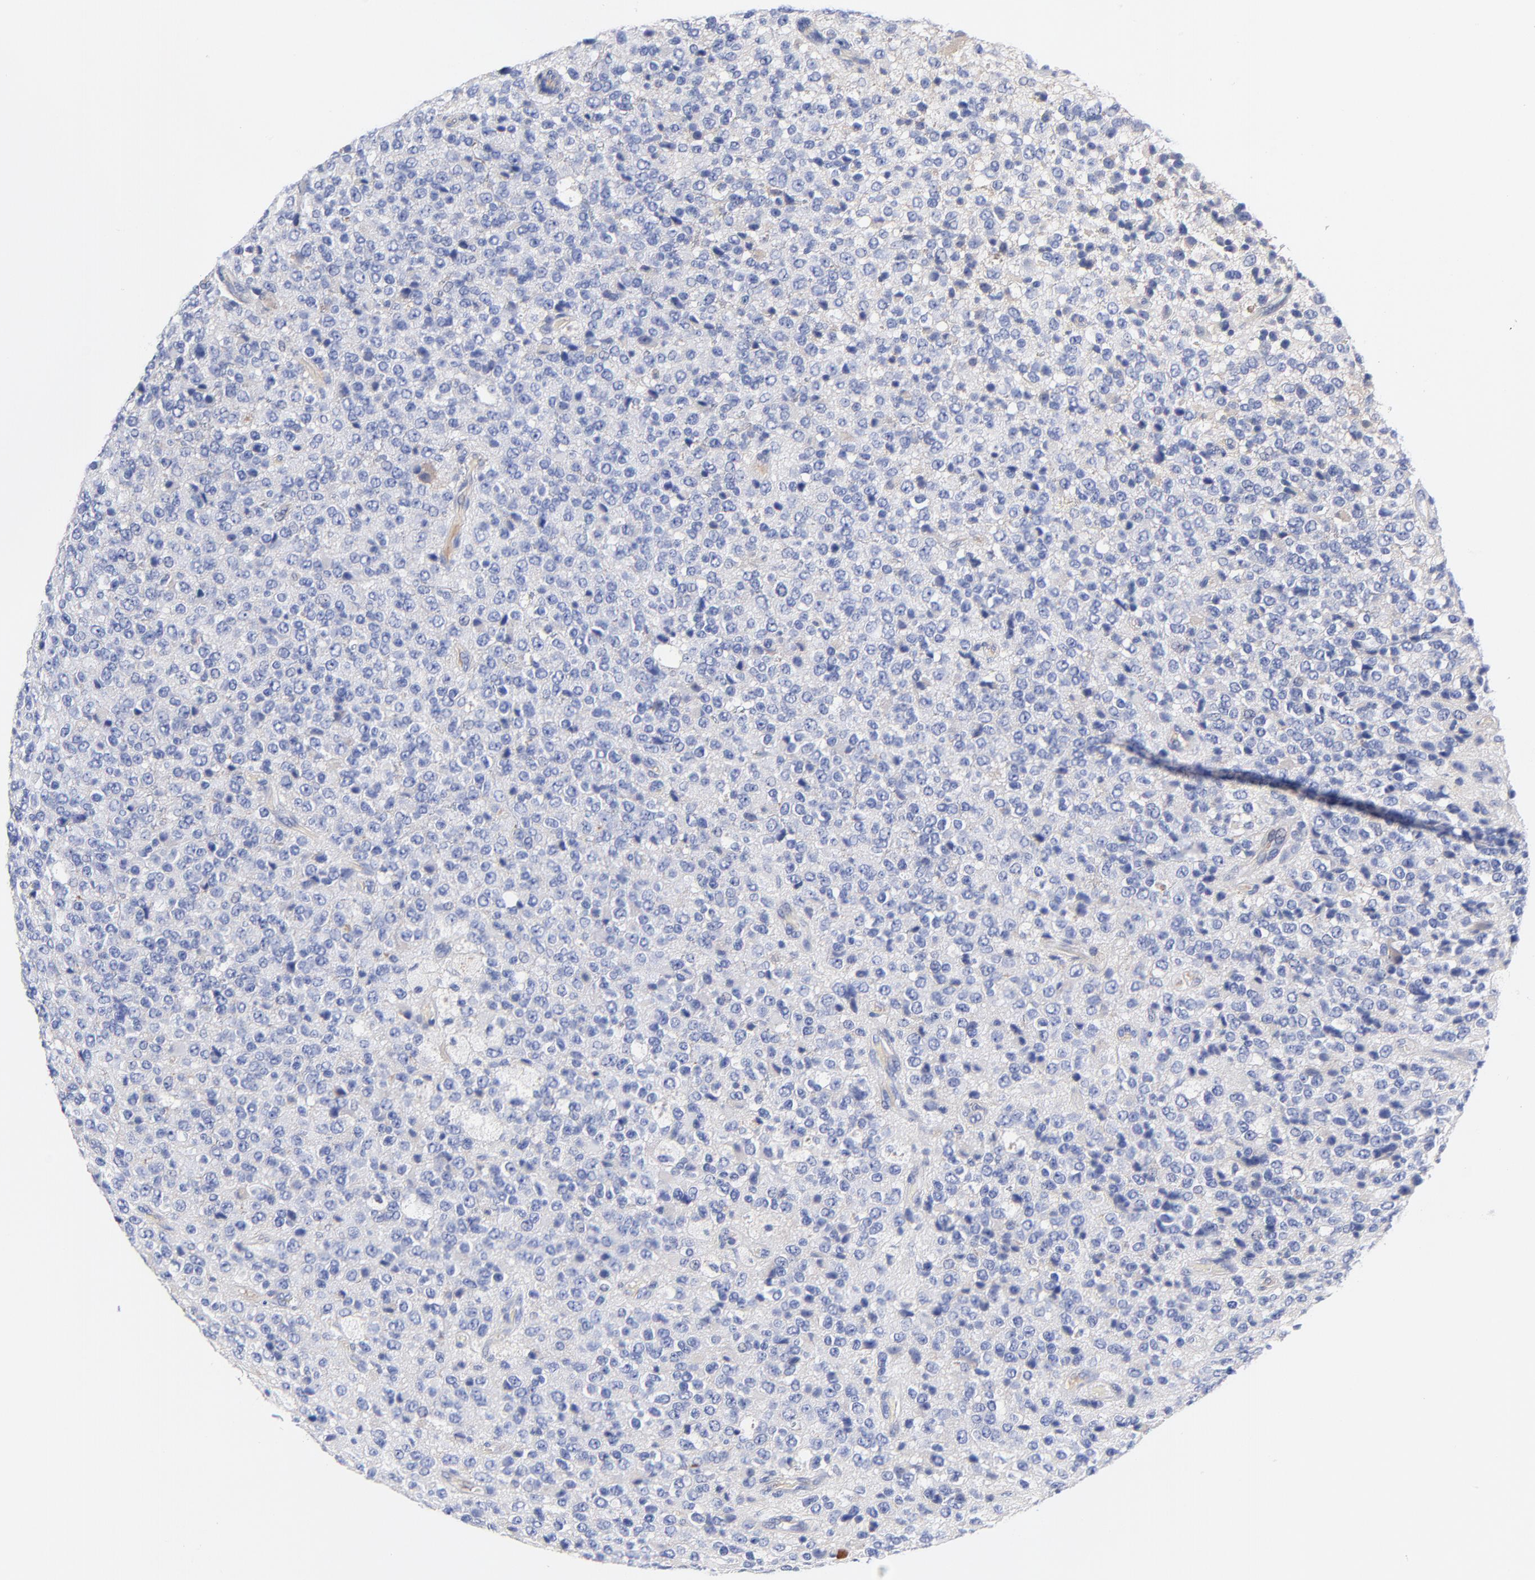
{"staining": {"intensity": "weak", "quantity": "<25%", "location": "cytoplasmic/membranous"}, "tissue": "glioma", "cell_type": "Tumor cells", "image_type": "cancer", "snomed": [{"axis": "morphology", "description": "Glioma, malignant, High grade"}, {"axis": "topography", "description": "pancreas cauda"}], "caption": "Tumor cells are negative for brown protein staining in malignant glioma (high-grade). Brightfield microscopy of IHC stained with DAB (3,3'-diaminobenzidine) (brown) and hematoxylin (blue), captured at high magnification.", "gene": "IGLV3-10", "patient": {"sex": "male", "age": 60}}